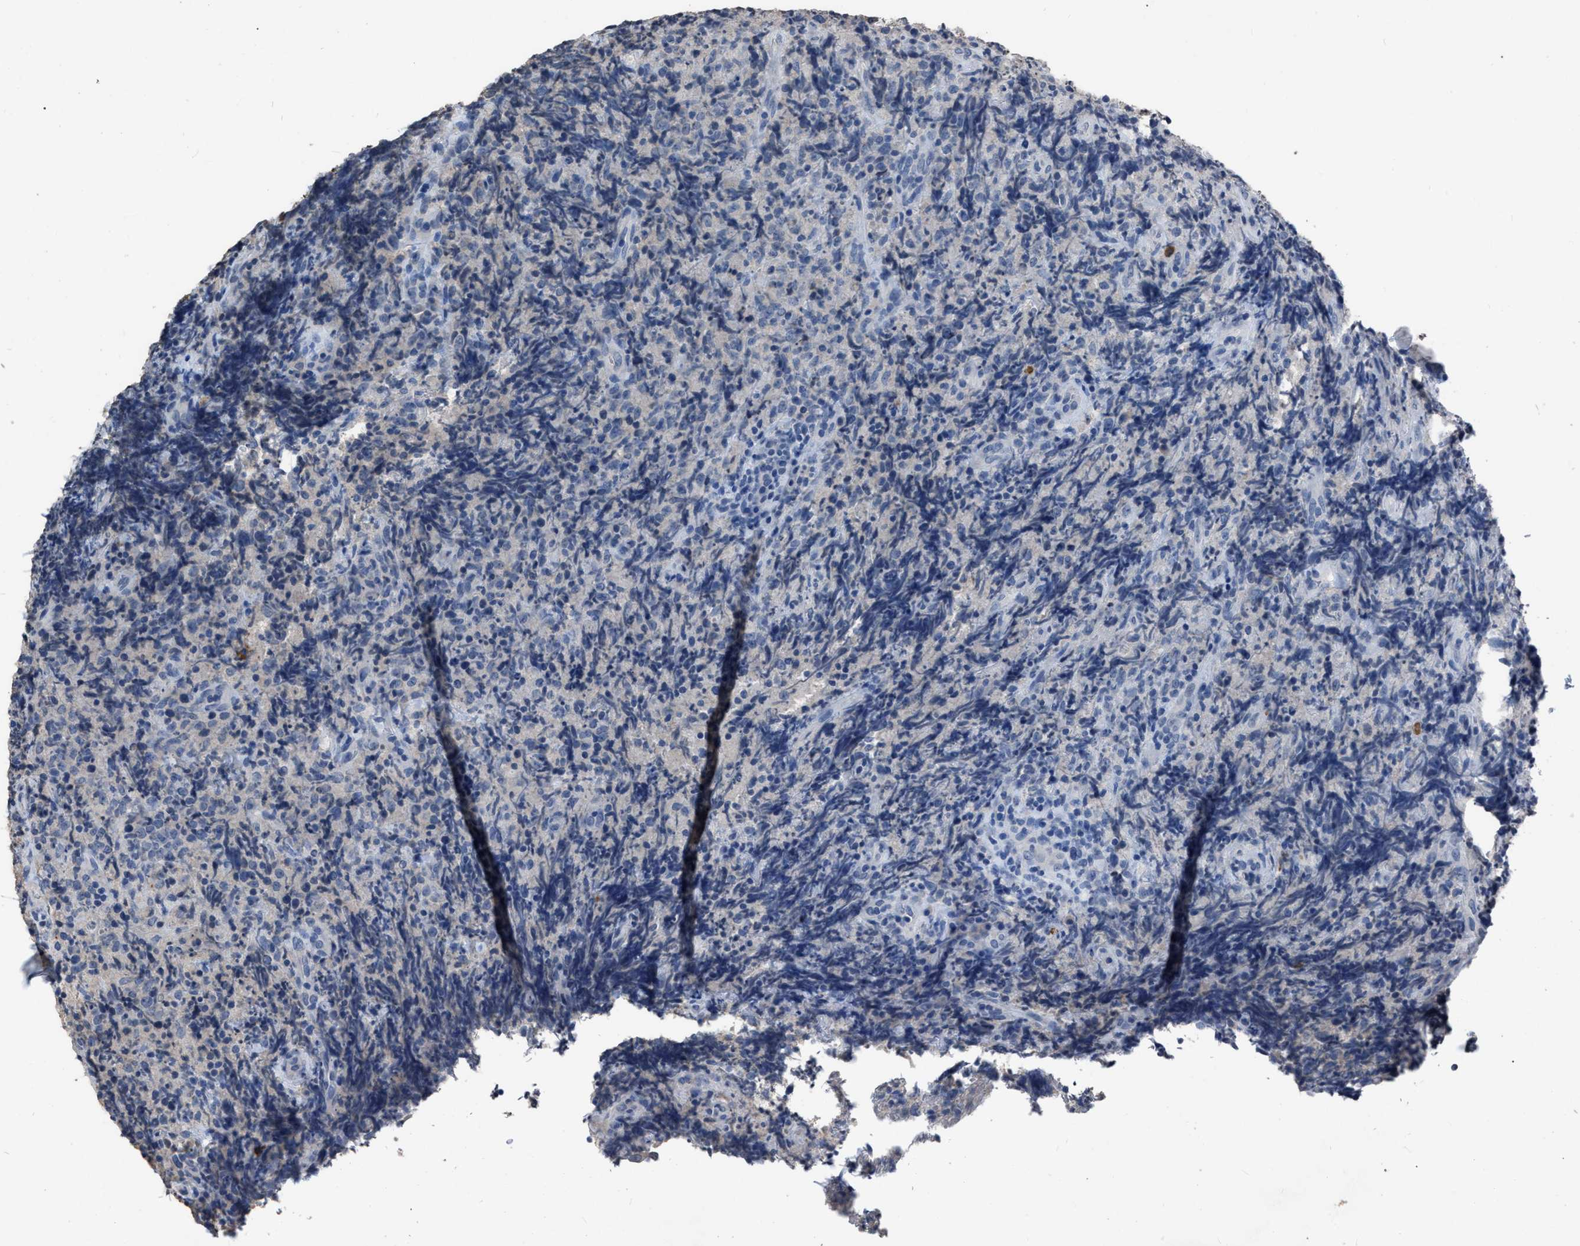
{"staining": {"intensity": "negative", "quantity": "none", "location": "none"}, "tissue": "lymphoma", "cell_type": "Tumor cells", "image_type": "cancer", "snomed": [{"axis": "morphology", "description": "Malignant lymphoma, non-Hodgkin's type, High grade"}, {"axis": "topography", "description": "Tonsil"}], "caption": "DAB immunohistochemical staining of human lymphoma displays no significant positivity in tumor cells.", "gene": "HABP2", "patient": {"sex": "female", "age": 36}}